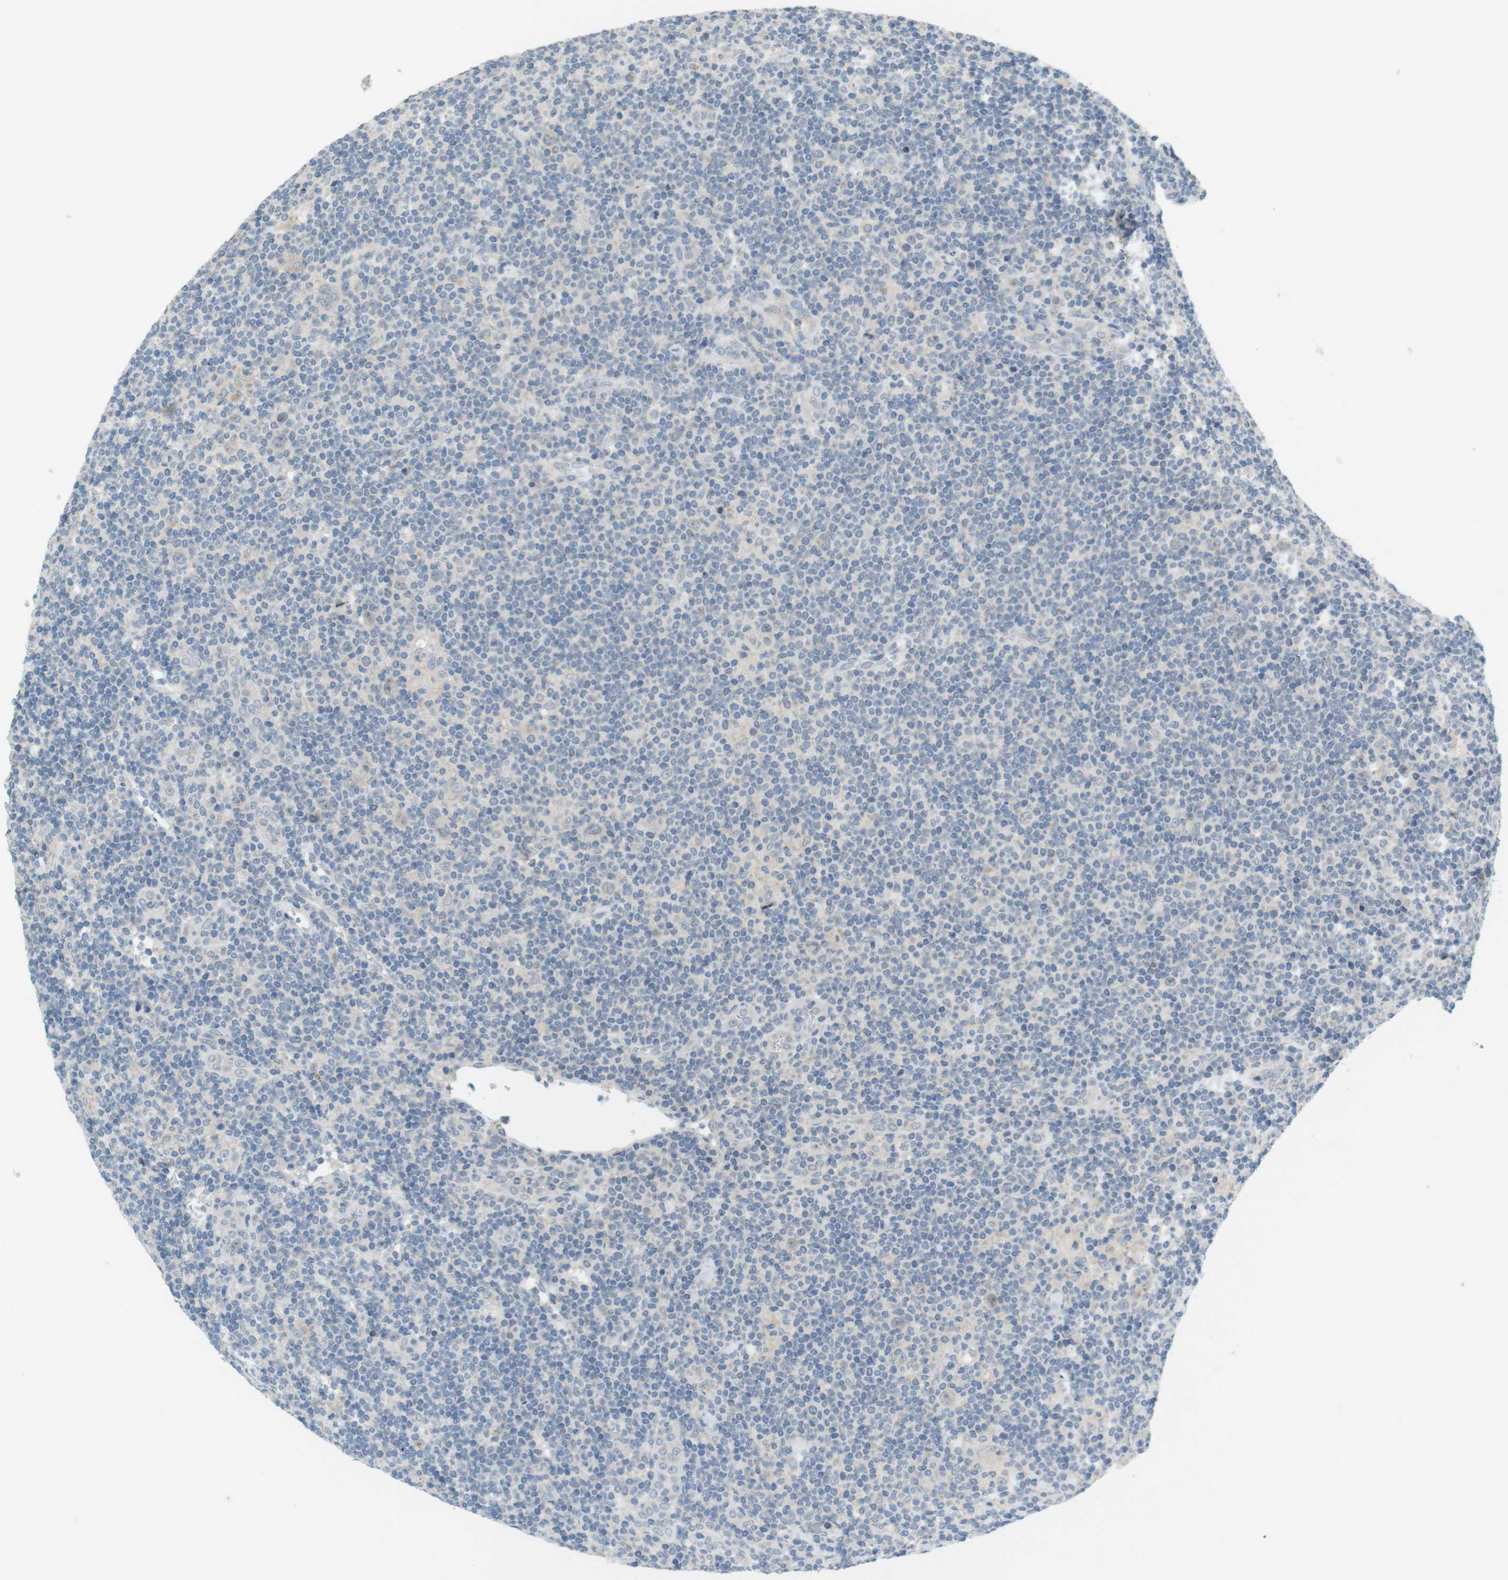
{"staining": {"intensity": "negative", "quantity": "none", "location": "none"}, "tissue": "lymphoma", "cell_type": "Tumor cells", "image_type": "cancer", "snomed": [{"axis": "morphology", "description": "Hodgkin's disease, NOS"}, {"axis": "topography", "description": "Lymph node"}], "caption": "Lymphoma was stained to show a protein in brown. There is no significant positivity in tumor cells.", "gene": "MUC5B", "patient": {"sex": "female", "age": 57}}